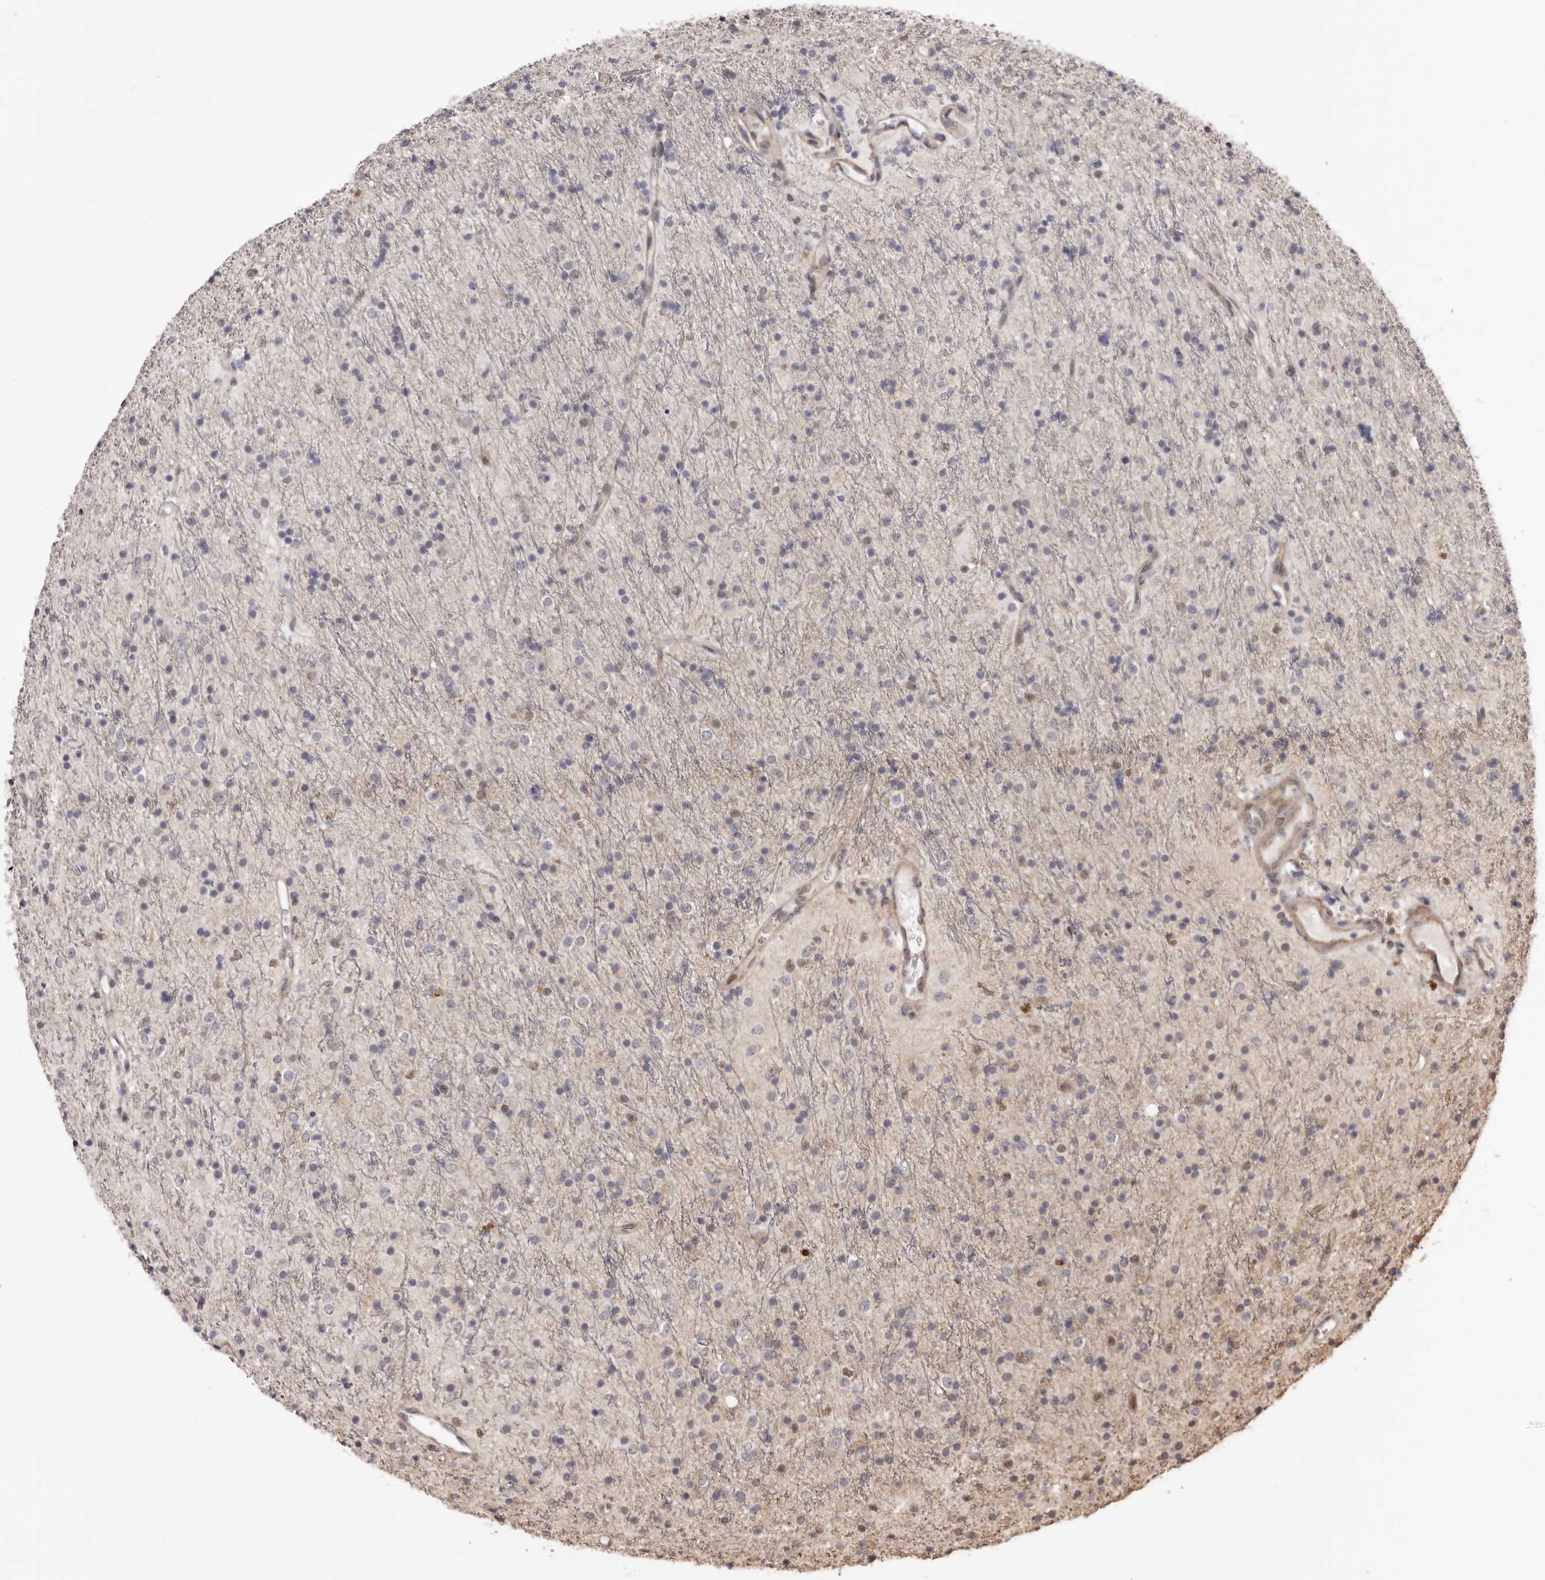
{"staining": {"intensity": "negative", "quantity": "none", "location": "none"}, "tissue": "glioma", "cell_type": "Tumor cells", "image_type": "cancer", "snomed": [{"axis": "morphology", "description": "Glioma, malignant, High grade"}, {"axis": "topography", "description": "Brain"}], "caption": "Tumor cells are negative for protein expression in human glioma.", "gene": "ZCCHC7", "patient": {"sex": "male", "age": 34}}